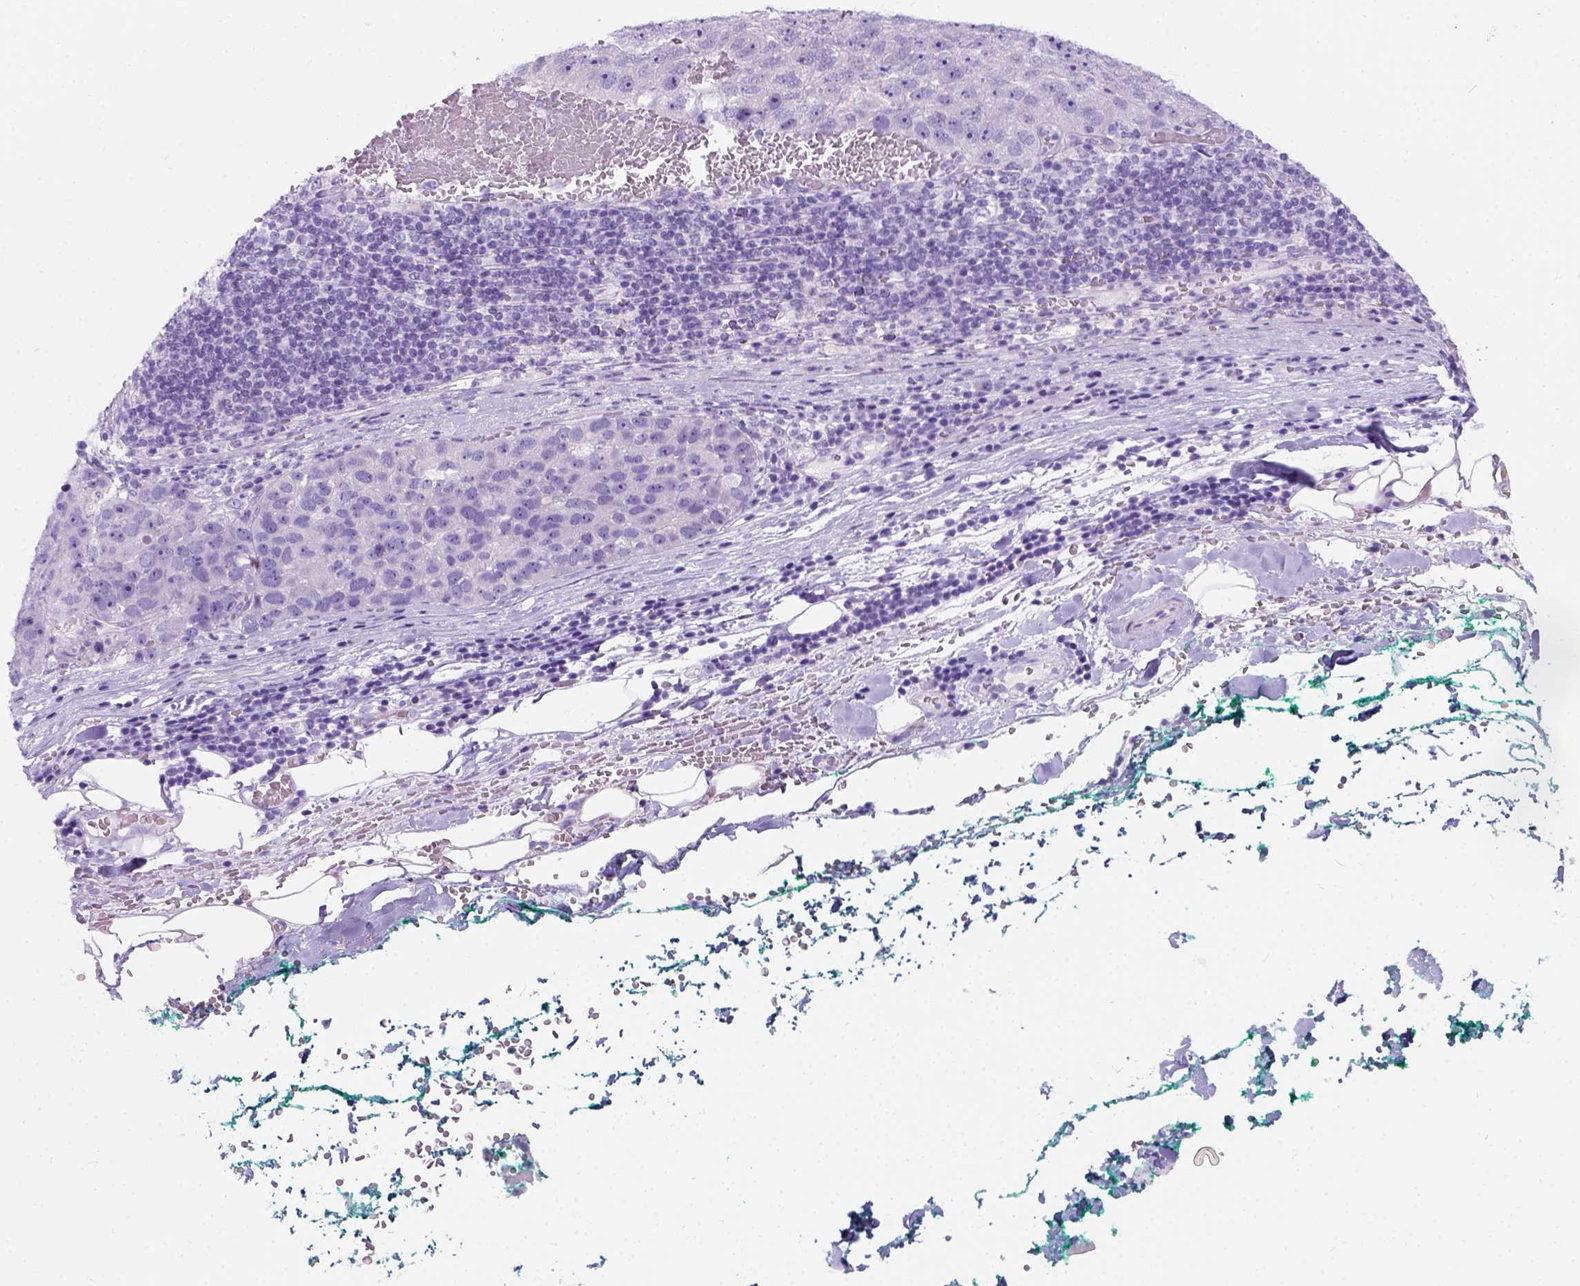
{"staining": {"intensity": "negative", "quantity": "none", "location": "none"}, "tissue": "pancreatic cancer", "cell_type": "Tumor cells", "image_type": "cancer", "snomed": [{"axis": "morphology", "description": "Adenocarcinoma, NOS"}, {"axis": "topography", "description": "Pancreas"}], "caption": "Pancreatic cancer (adenocarcinoma) was stained to show a protein in brown. There is no significant staining in tumor cells.", "gene": "C7orf57", "patient": {"sex": "female", "age": 61}}